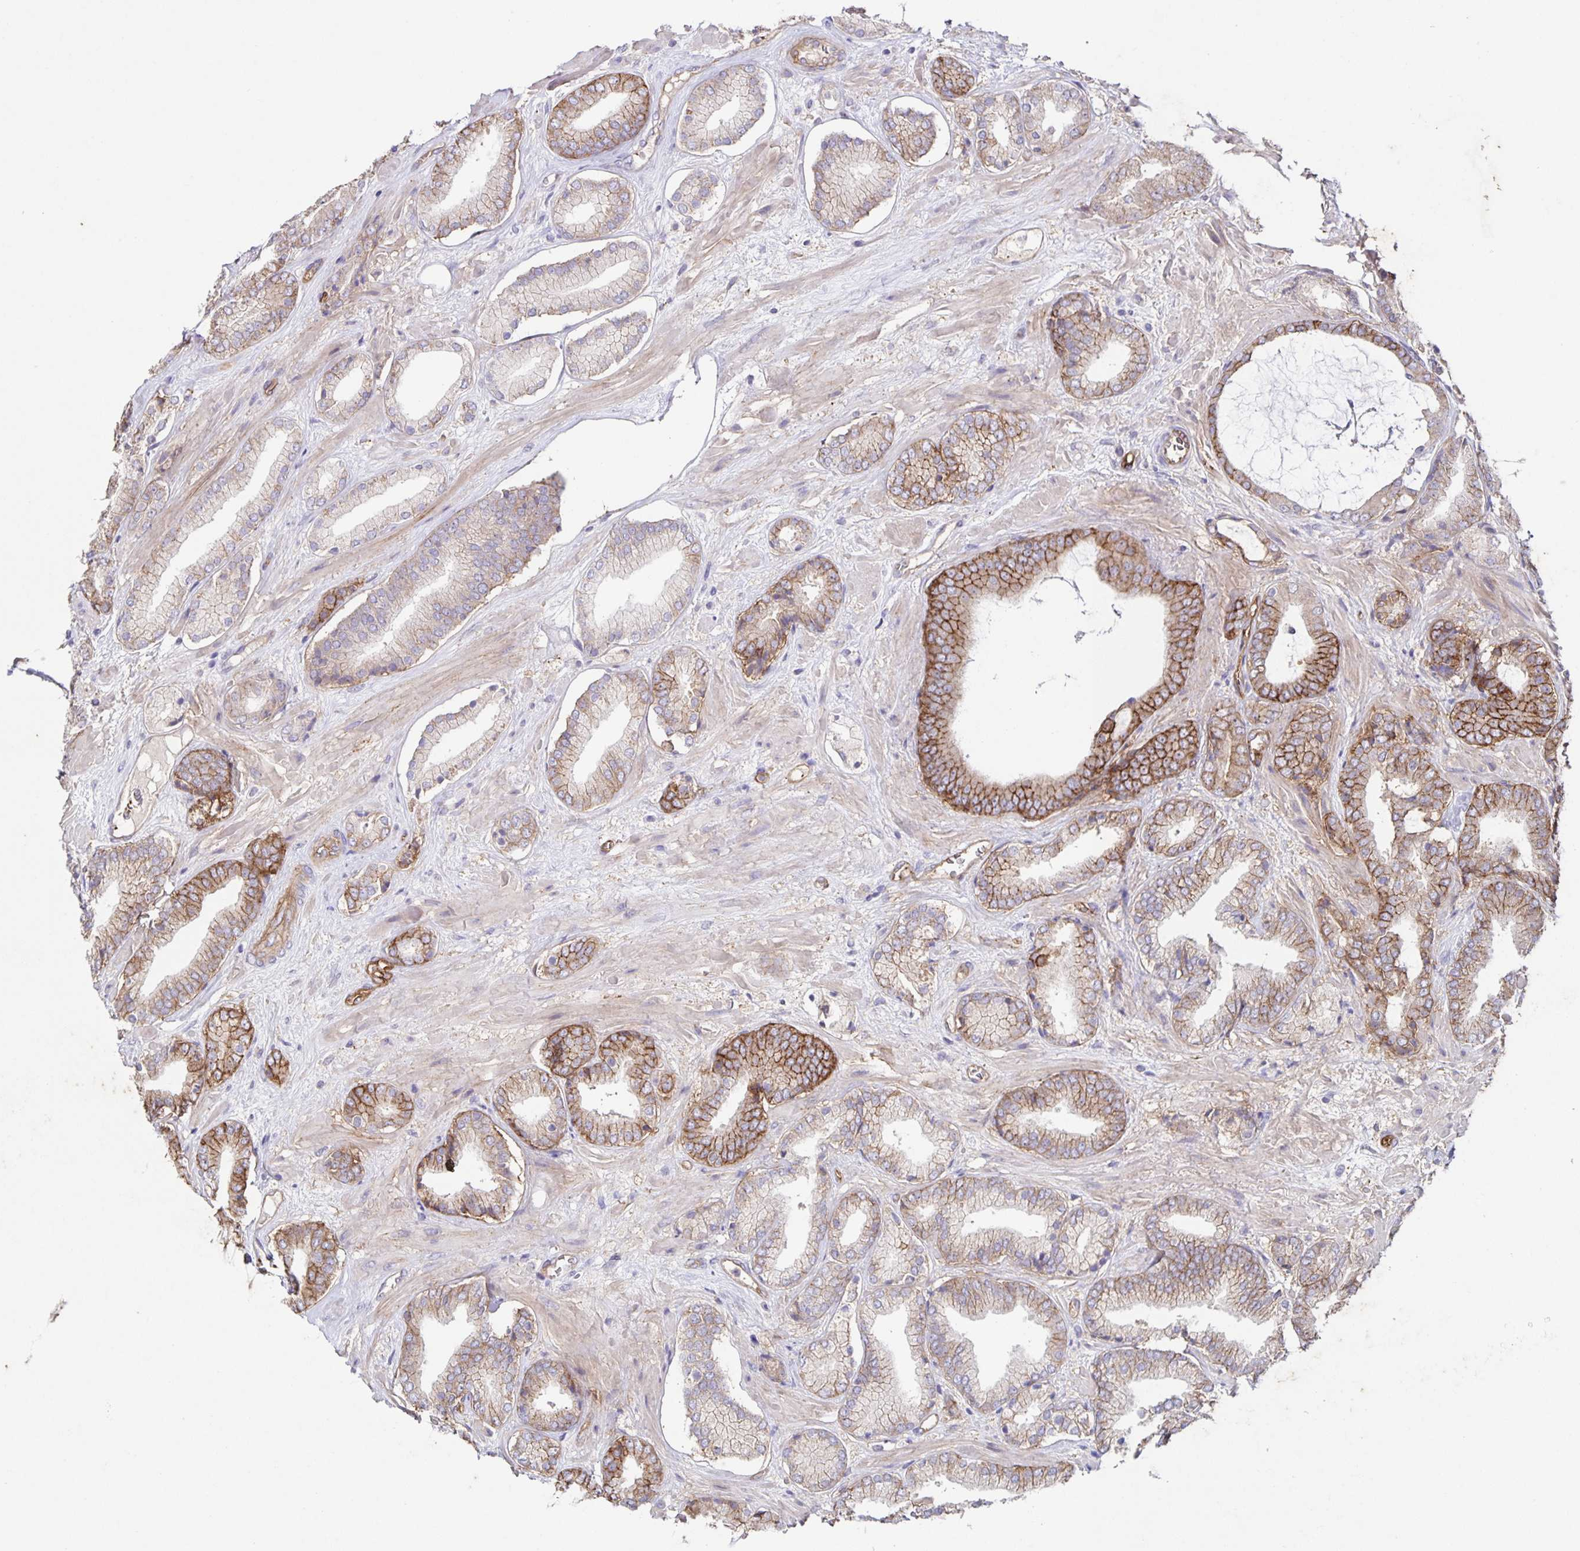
{"staining": {"intensity": "moderate", "quantity": "25%-75%", "location": "cytoplasmic/membranous"}, "tissue": "prostate cancer", "cell_type": "Tumor cells", "image_type": "cancer", "snomed": [{"axis": "morphology", "description": "Adenocarcinoma, High grade"}, {"axis": "topography", "description": "Prostate"}], "caption": "IHC of human prostate cancer (adenocarcinoma (high-grade)) reveals medium levels of moderate cytoplasmic/membranous positivity in about 25%-75% of tumor cells. The staining was performed using DAB to visualize the protein expression in brown, while the nuclei were stained in blue with hematoxylin (Magnification: 20x).", "gene": "ITGA2", "patient": {"sex": "male", "age": 56}}